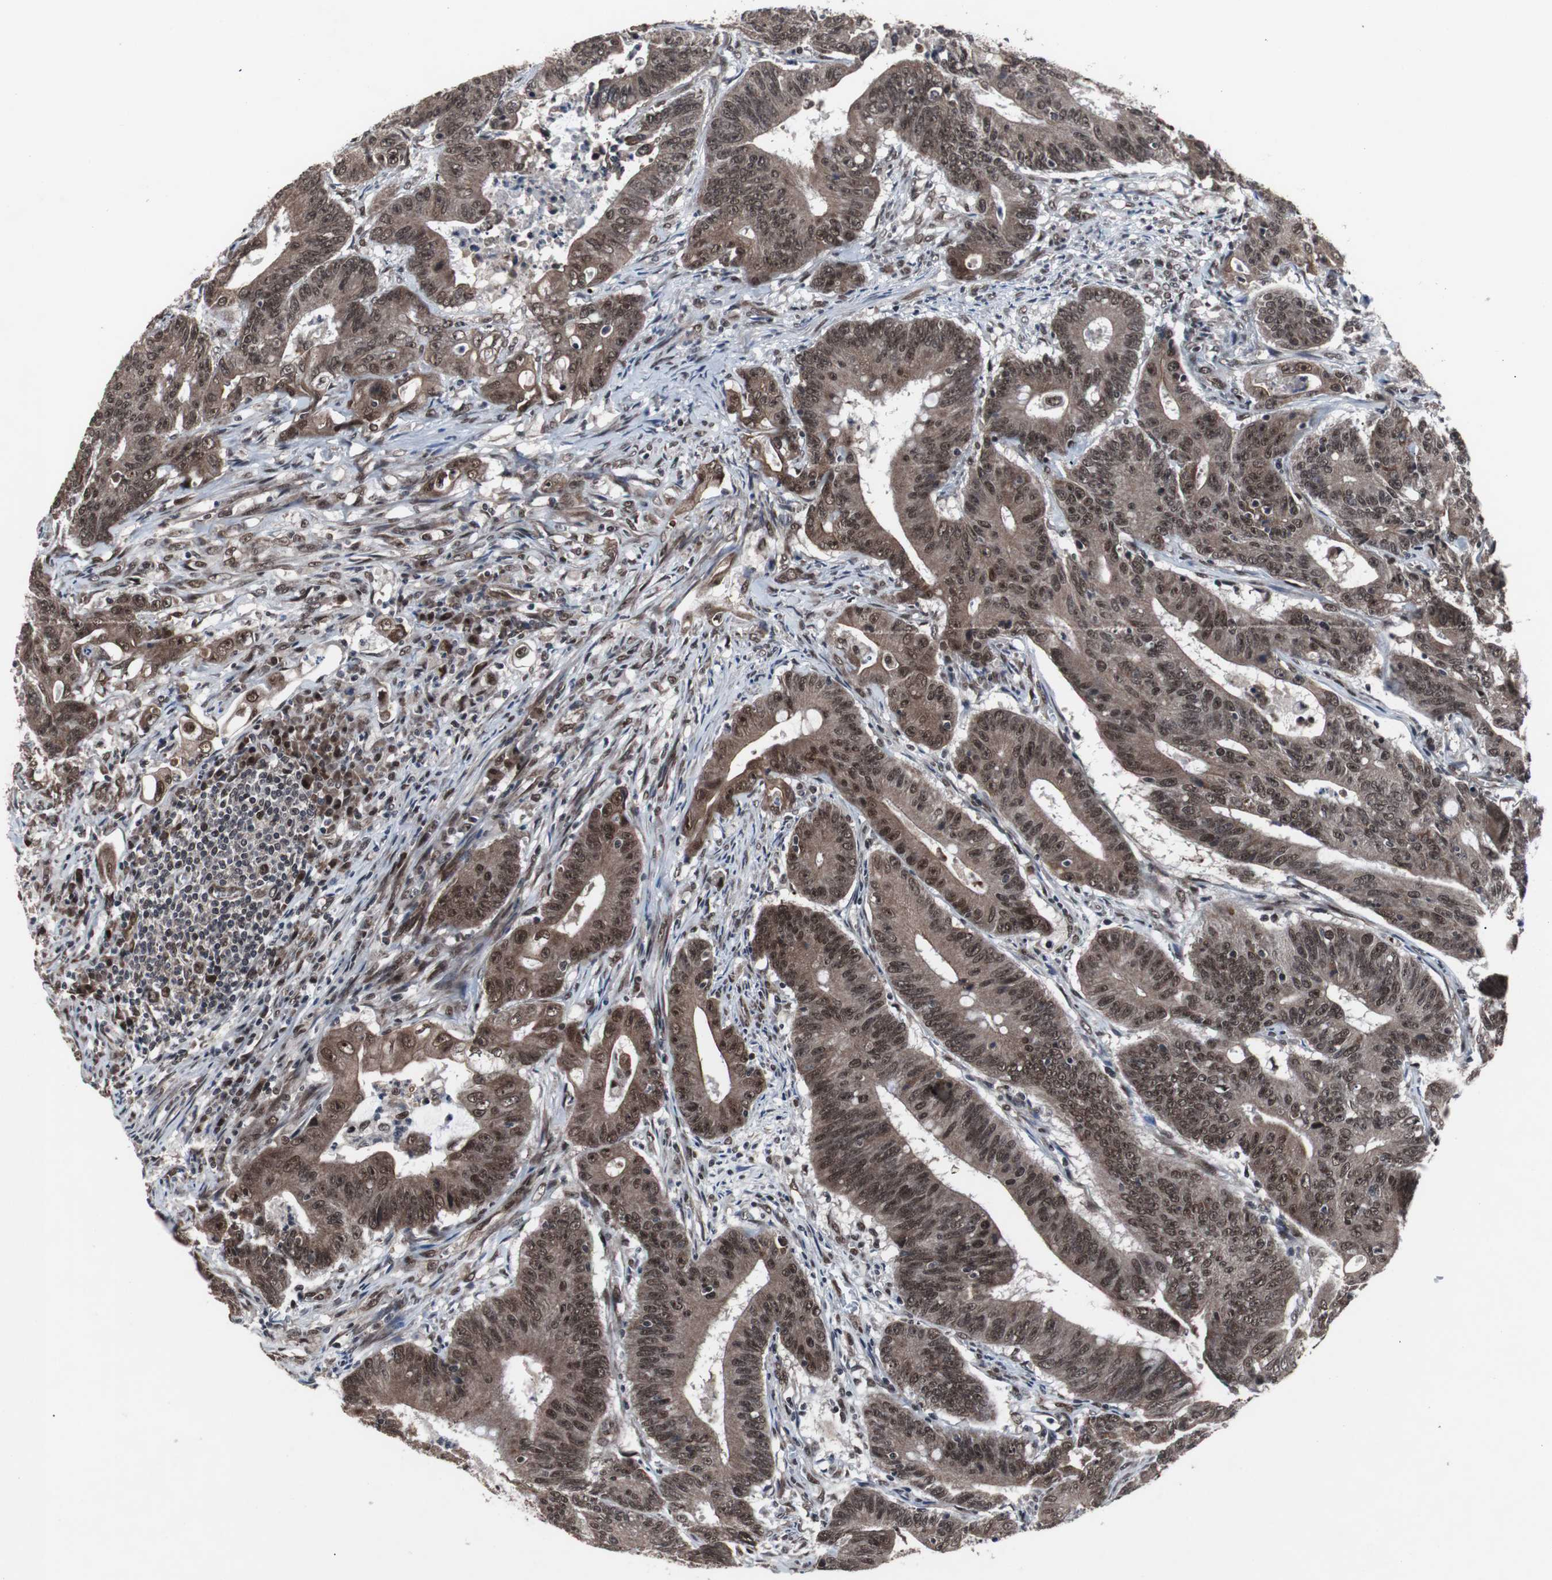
{"staining": {"intensity": "moderate", "quantity": ">75%", "location": "cytoplasmic/membranous,nuclear"}, "tissue": "colorectal cancer", "cell_type": "Tumor cells", "image_type": "cancer", "snomed": [{"axis": "morphology", "description": "Adenocarcinoma, NOS"}, {"axis": "topography", "description": "Colon"}], "caption": "This photomicrograph exhibits colorectal cancer (adenocarcinoma) stained with immunohistochemistry to label a protein in brown. The cytoplasmic/membranous and nuclear of tumor cells show moderate positivity for the protein. Nuclei are counter-stained blue.", "gene": "GTF2F2", "patient": {"sex": "male", "age": 45}}